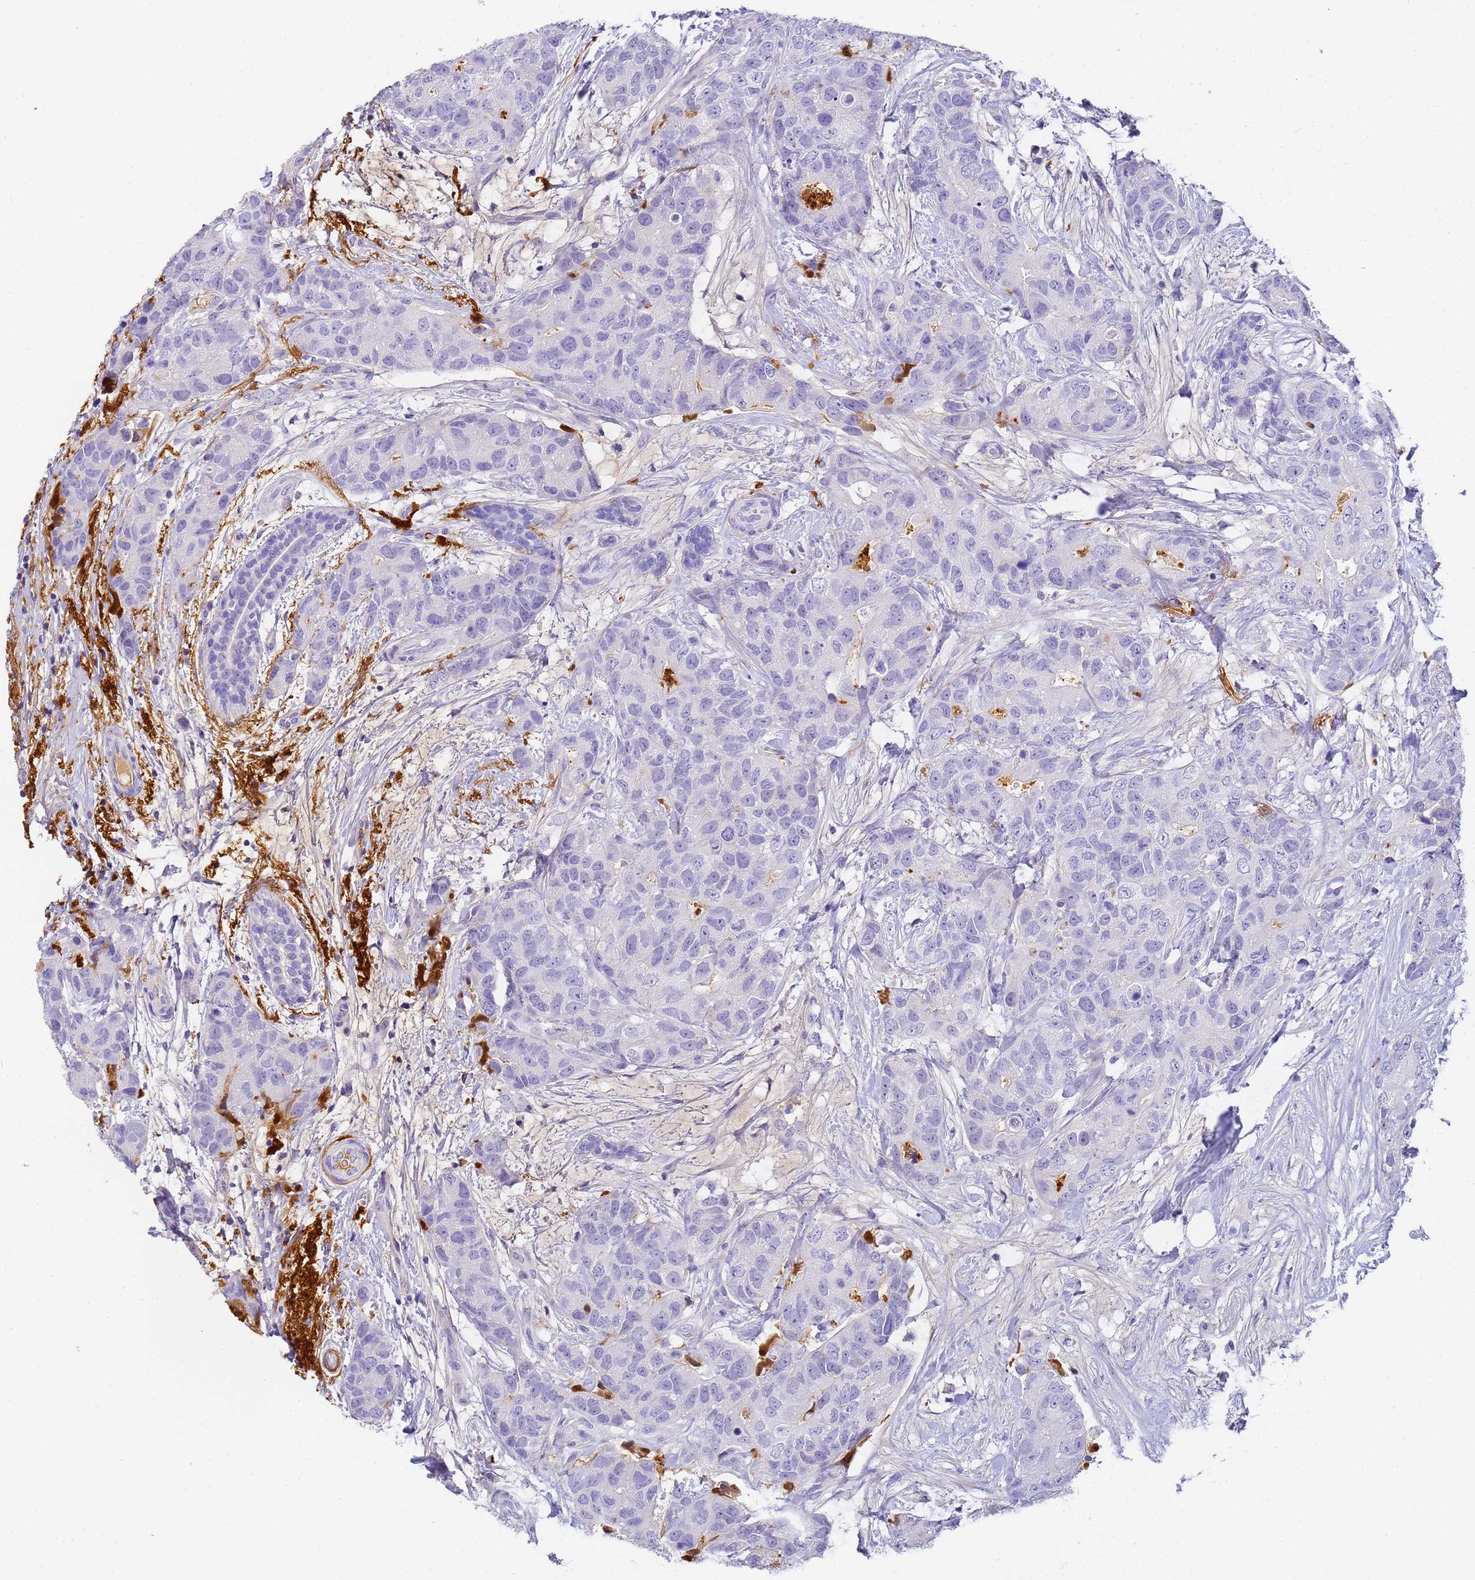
{"staining": {"intensity": "negative", "quantity": "none", "location": "none"}, "tissue": "breast cancer", "cell_type": "Tumor cells", "image_type": "cancer", "snomed": [{"axis": "morphology", "description": "Duct carcinoma"}, {"axis": "topography", "description": "Breast"}], "caption": "A high-resolution micrograph shows IHC staining of breast cancer (infiltrating ductal carcinoma), which displays no significant positivity in tumor cells. (DAB immunohistochemistry (IHC) with hematoxylin counter stain).", "gene": "CFHR2", "patient": {"sex": "female", "age": 62}}